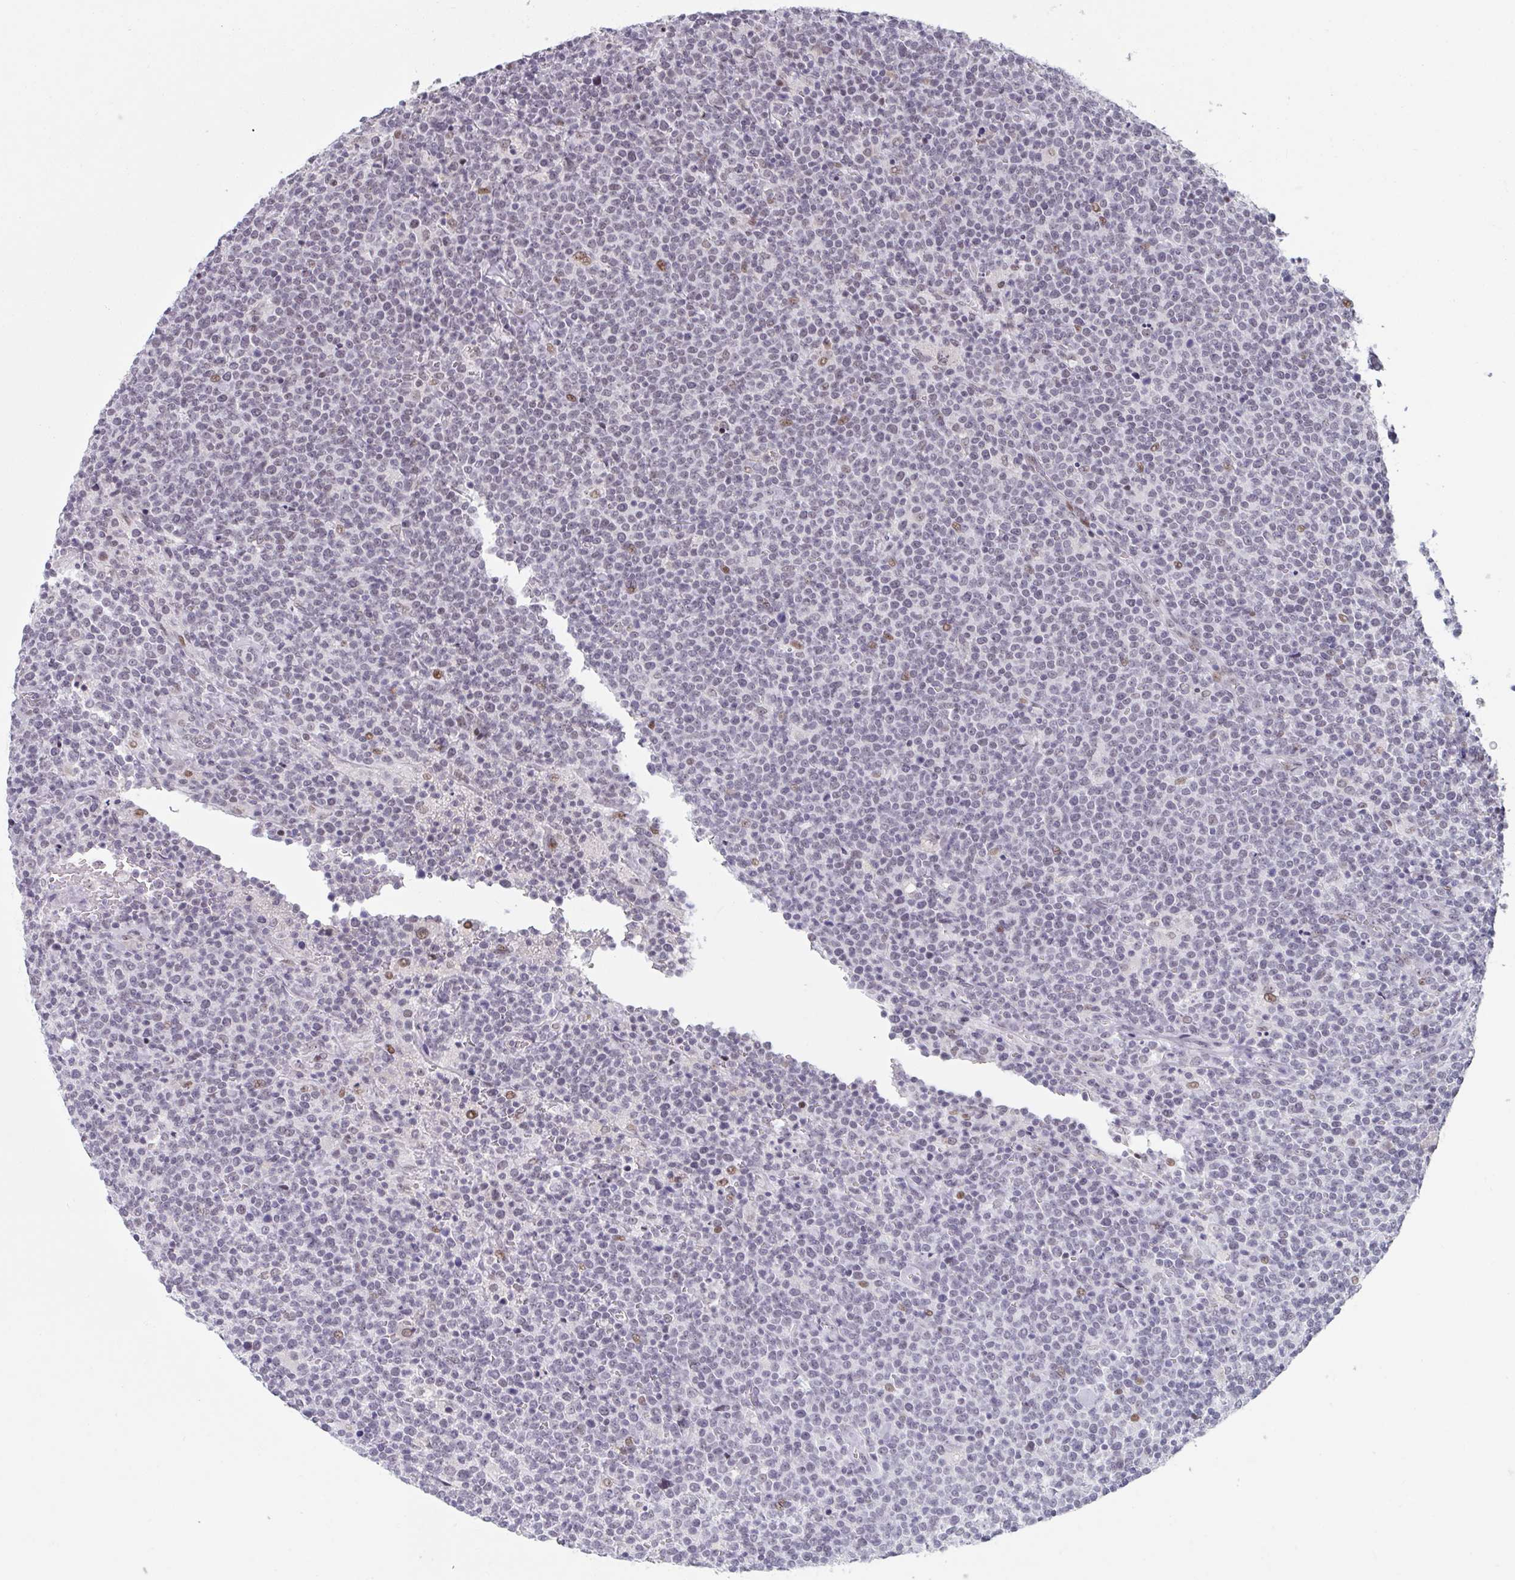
{"staining": {"intensity": "negative", "quantity": "none", "location": "none"}, "tissue": "lymphoma", "cell_type": "Tumor cells", "image_type": "cancer", "snomed": [{"axis": "morphology", "description": "Malignant lymphoma, non-Hodgkin's type, High grade"}, {"axis": "topography", "description": "Lymph node"}], "caption": "IHC photomicrograph of neoplastic tissue: human malignant lymphoma, non-Hodgkin's type (high-grade) stained with DAB exhibits no significant protein positivity in tumor cells.", "gene": "HSD17B6", "patient": {"sex": "male", "age": 61}}